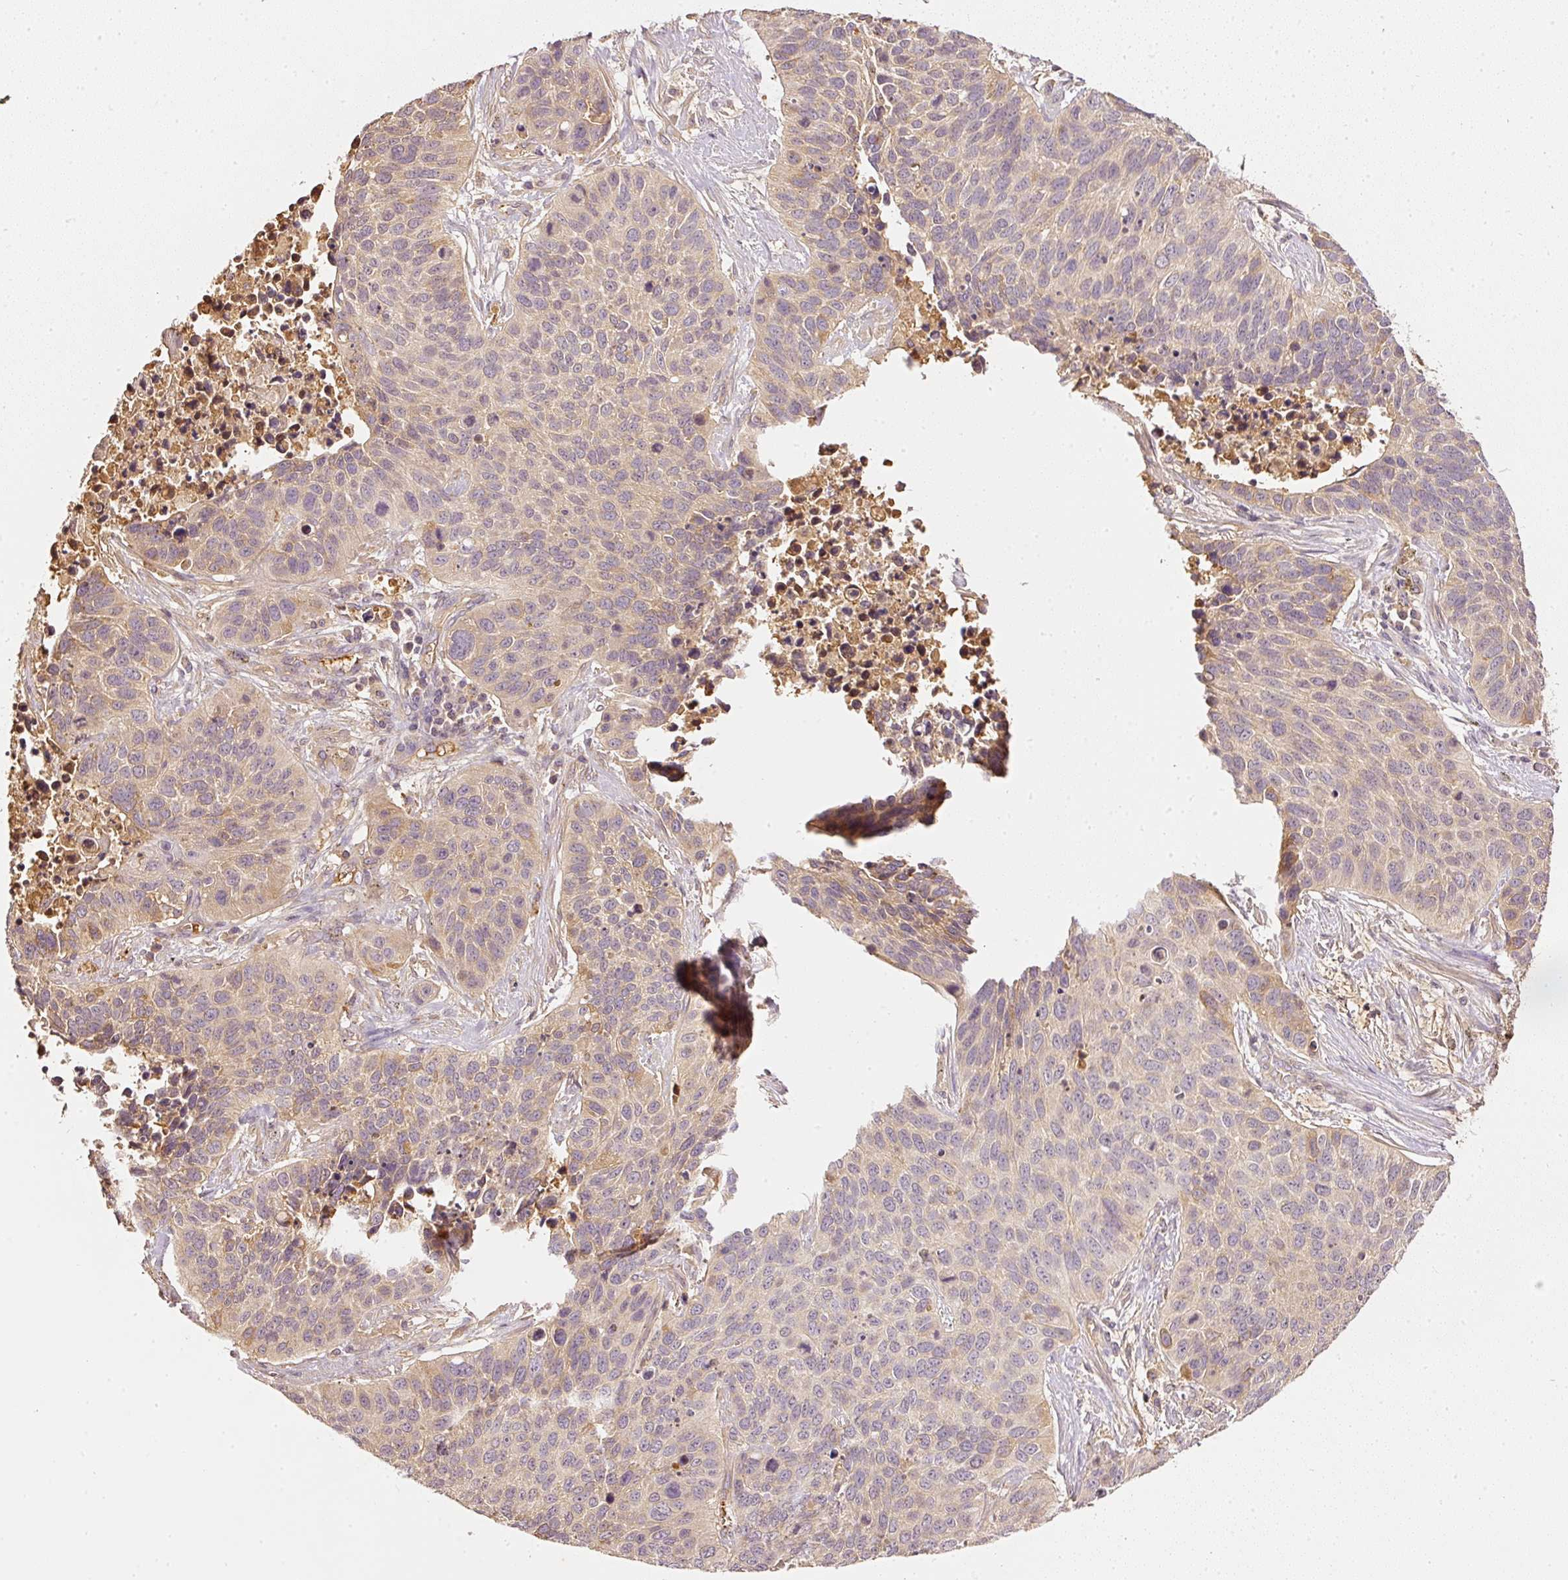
{"staining": {"intensity": "weak", "quantity": "<25%", "location": "cytoplasmic/membranous"}, "tissue": "lung cancer", "cell_type": "Tumor cells", "image_type": "cancer", "snomed": [{"axis": "morphology", "description": "Squamous cell carcinoma, NOS"}, {"axis": "topography", "description": "Lung"}], "caption": "Tumor cells show no significant expression in lung squamous cell carcinoma.", "gene": "EVL", "patient": {"sex": "male", "age": 62}}